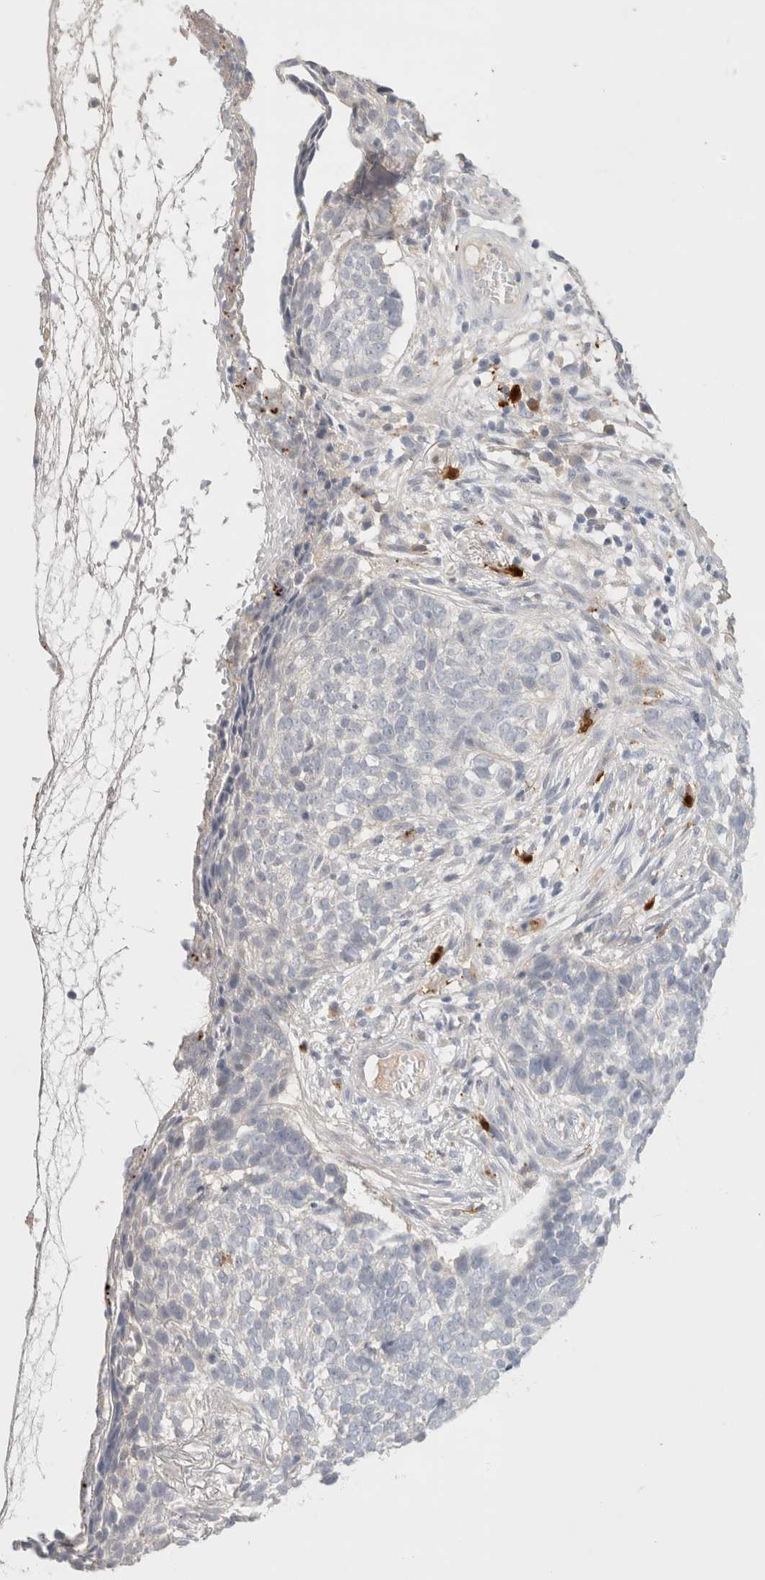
{"staining": {"intensity": "negative", "quantity": "none", "location": "none"}, "tissue": "skin cancer", "cell_type": "Tumor cells", "image_type": "cancer", "snomed": [{"axis": "morphology", "description": "Basal cell carcinoma"}, {"axis": "topography", "description": "Skin"}], "caption": "Immunohistochemical staining of skin basal cell carcinoma reveals no significant positivity in tumor cells.", "gene": "HPGDS", "patient": {"sex": "male", "age": 85}}